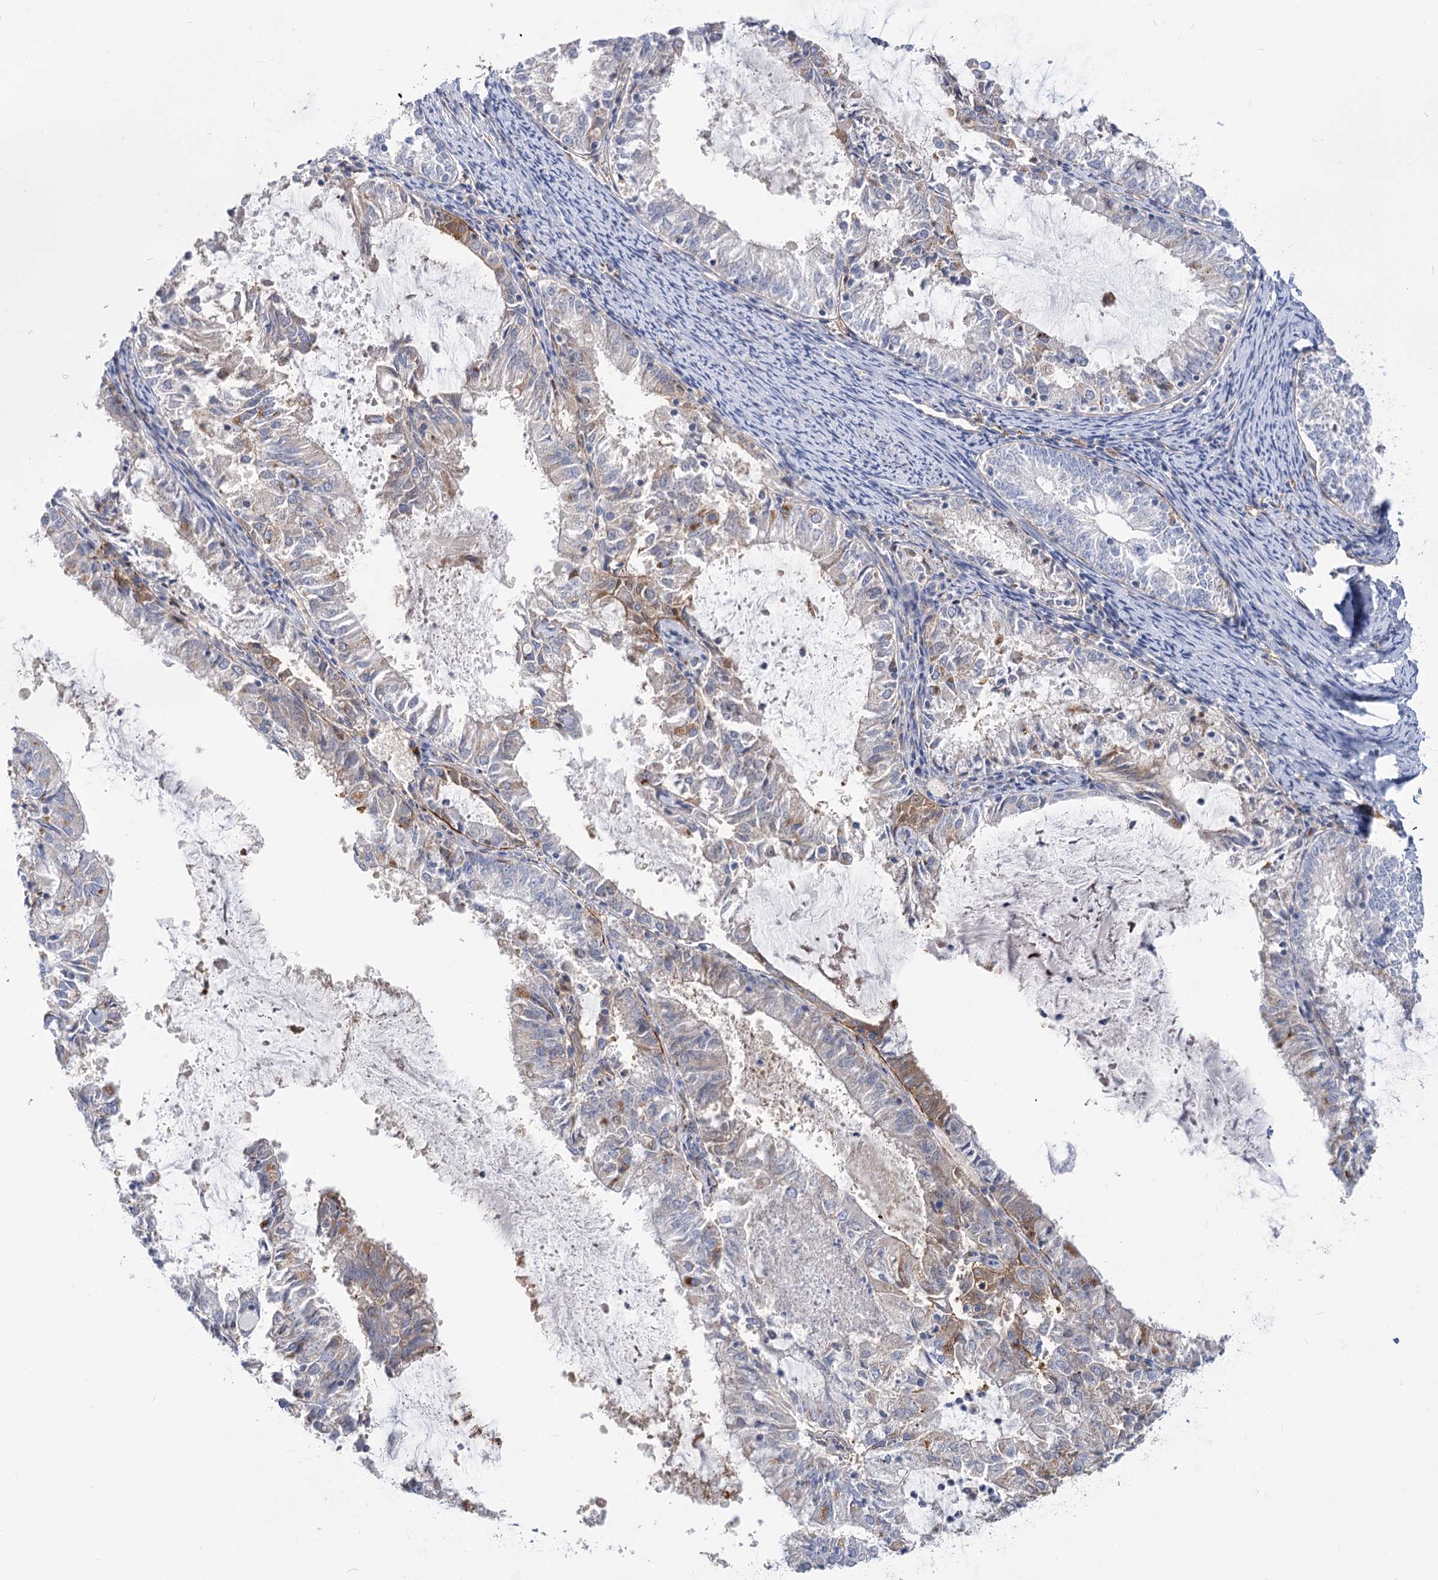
{"staining": {"intensity": "negative", "quantity": "none", "location": "none"}, "tissue": "endometrial cancer", "cell_type": "Tumor cells", "image_type": "cancer", "snomed": [{"axis": "morphology", "description": "Adenocarcinoma, NOS"}, {"axis": "topography", "description": "Endometrium"}], "caption": "Immunohistochemistry (IHC) of human adenocarcinoma (endometrial) displays no expression in tumor cells.", "gene": "GUSB", "patient": {"sex": "female", "age": 57}}